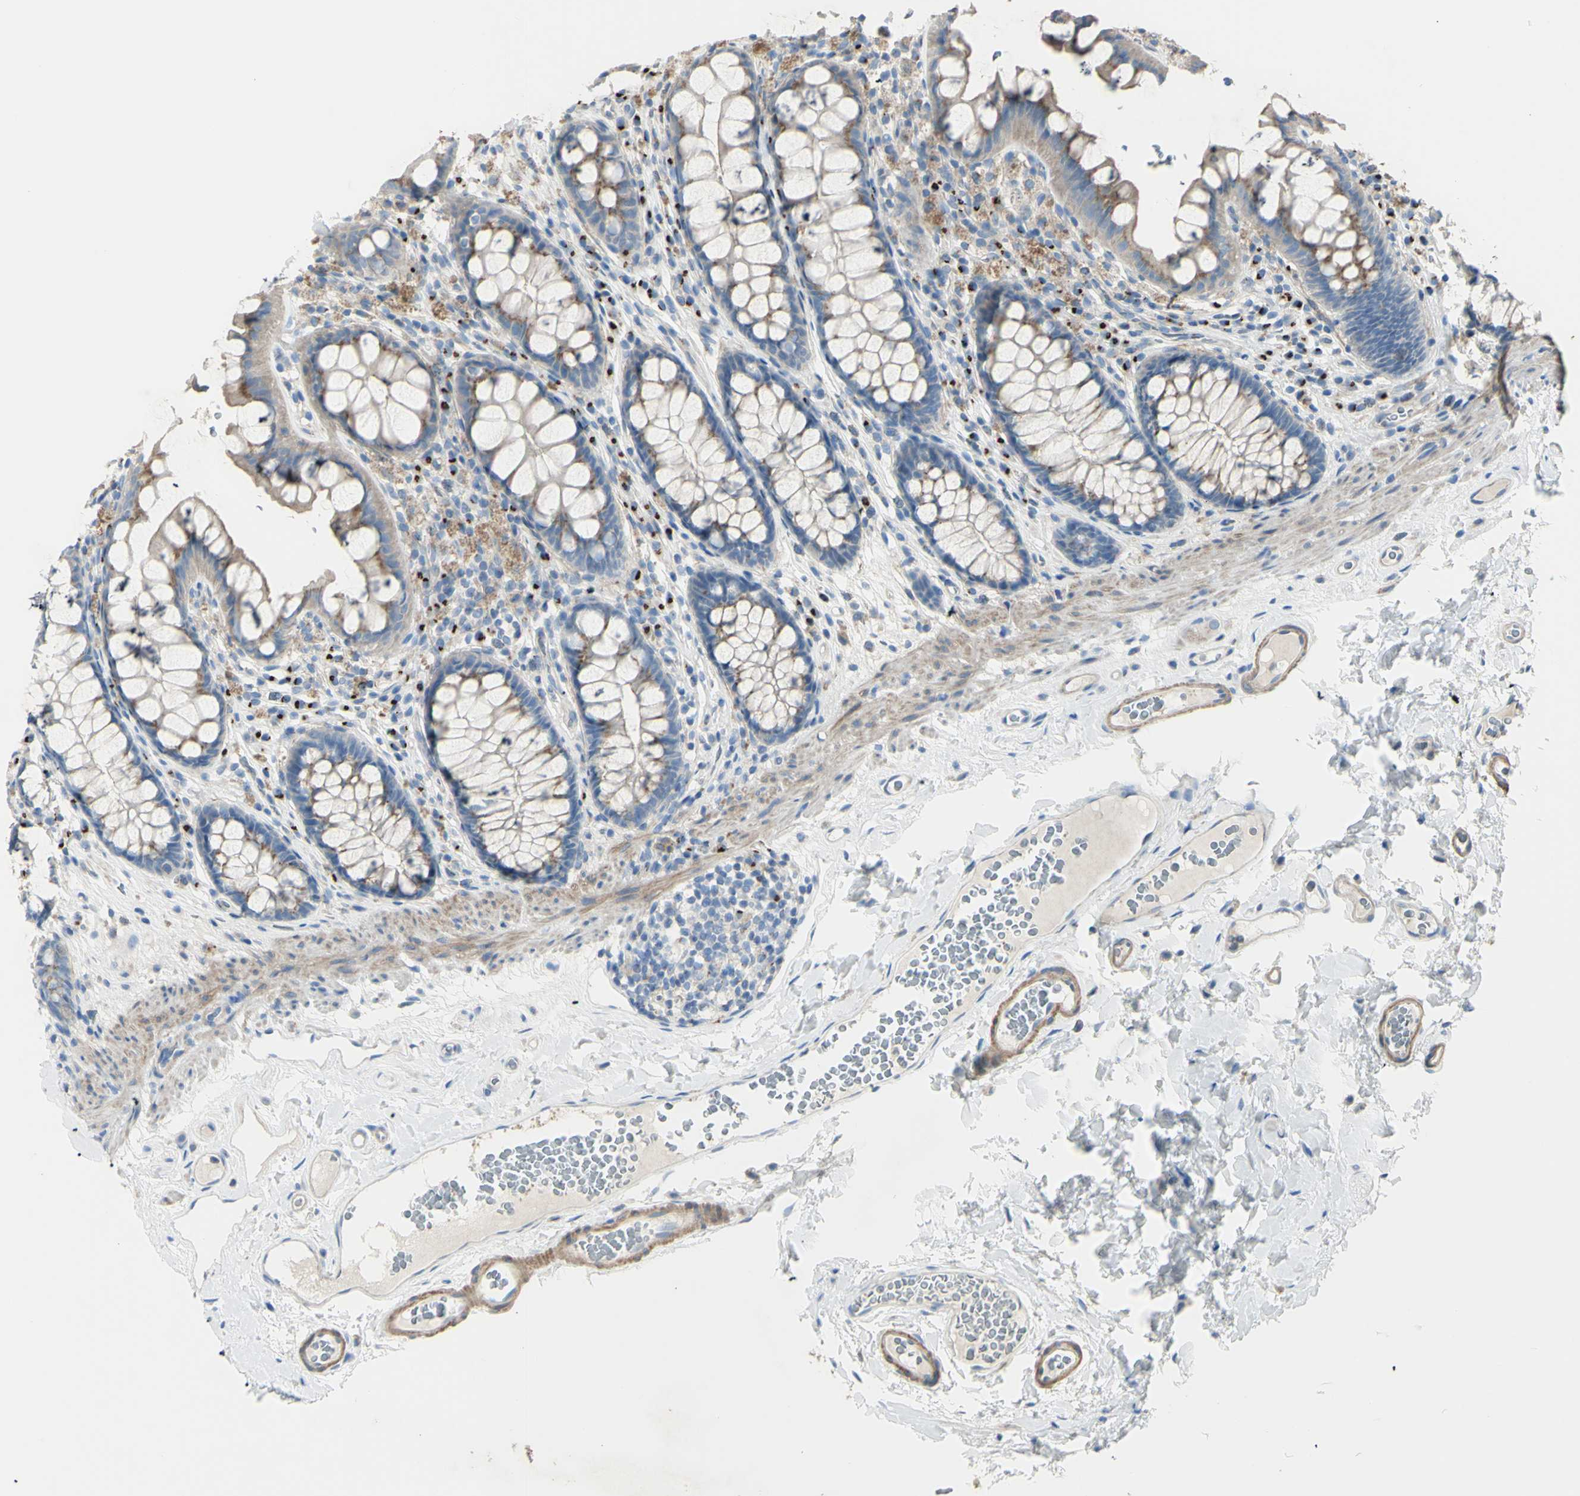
{"staining": {"intensity": "moderate", "quantity": "25%-75%", "location": "cytoplasmic/membranous"}, "tissue": "colon", "cell_type": "Endothelial cells", "image_type": "normal", "snomed": [{"axis": "morphology", "description": "Normal tissue, NOS"}, {"axis": "topography", "description": "Colon"}], "caption": "Immunohistochemical staining of benign human colon reveals moderate cytoplasmic/membranous protein staining in about 25%-75% of endothelial cells. (IHC, brightfield microscopy, high magnification).", "gene": "B4GALT3", "patient": {"sex": "female", "age": 55}}